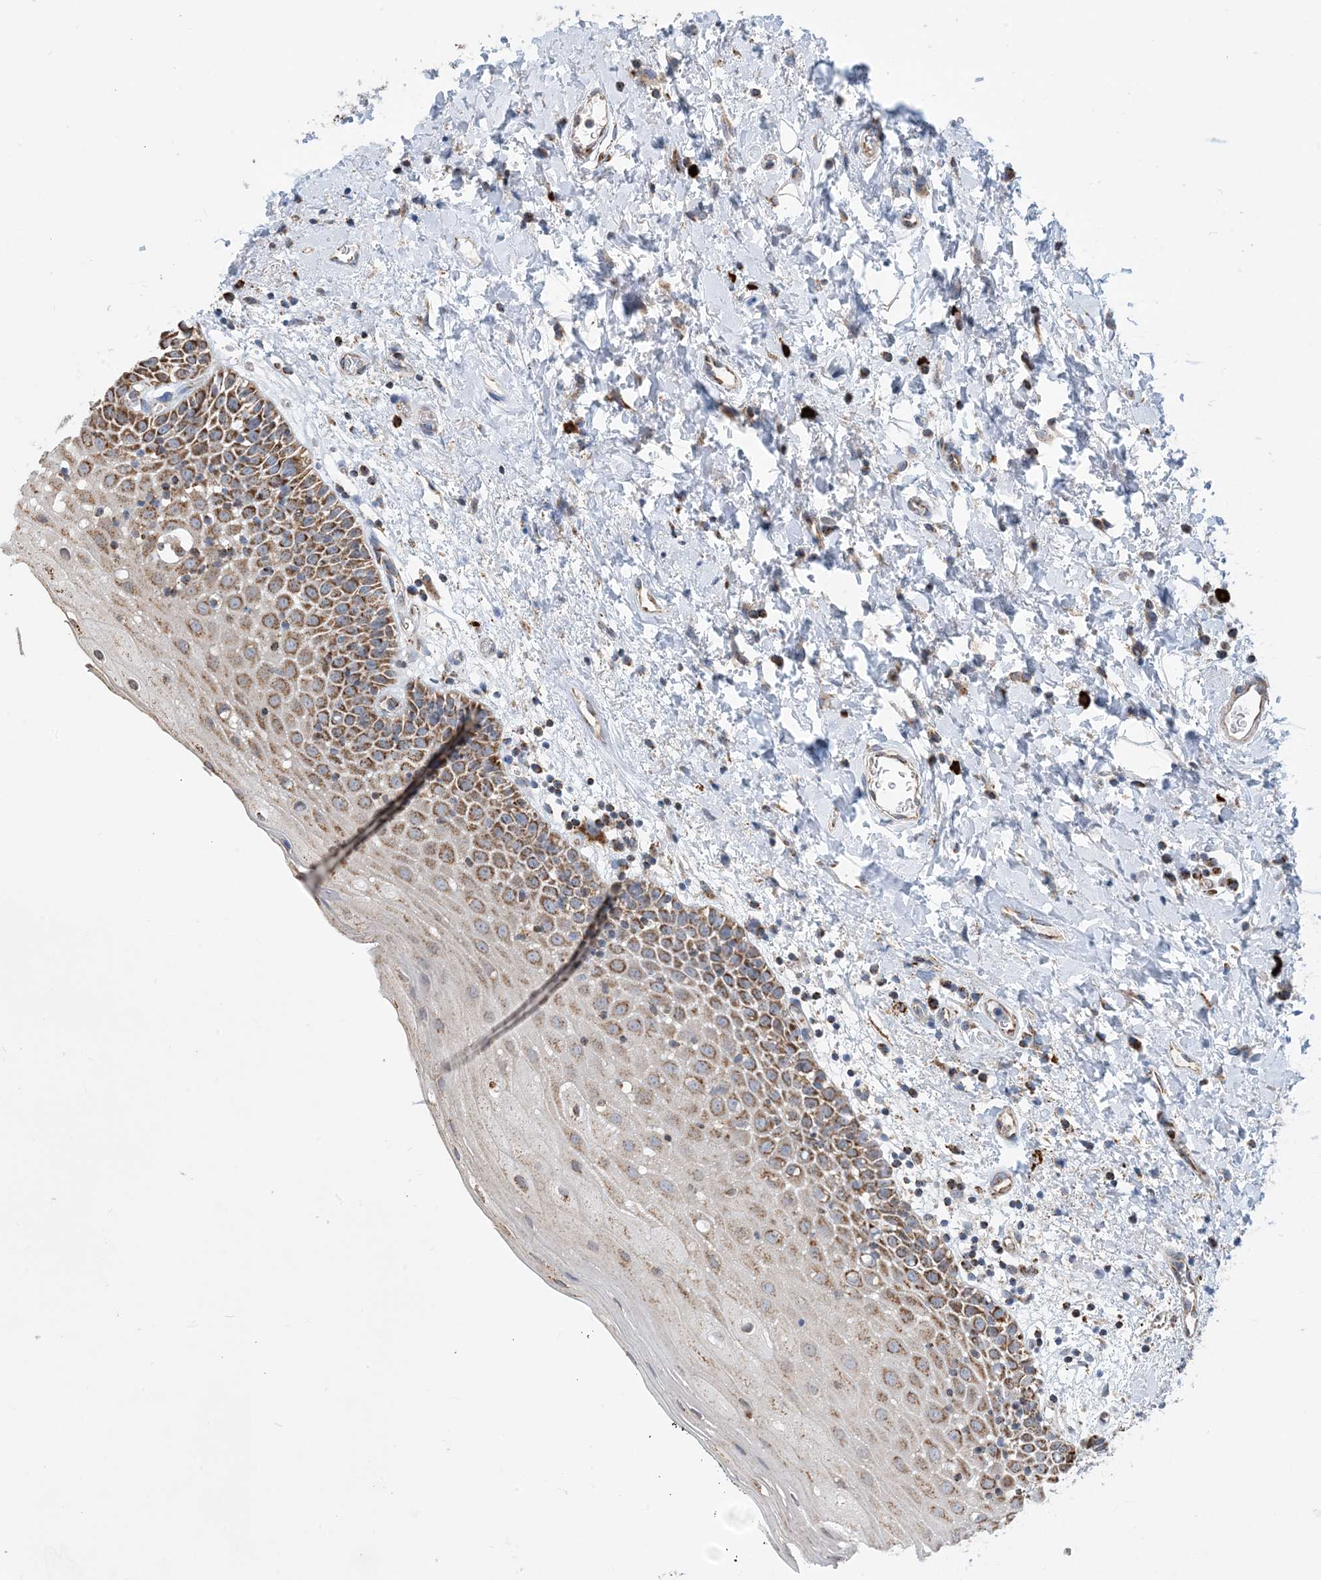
{"staining": {"intensity": "moderate", "quantity": ">75%", "location": "cytoplasmic/membranous"}, "tissue": "oral mucosa", "cell_type": "Squamous epithelial cells", "image_type": "normal", "snomed": [{"axis": "morphology", "description": "Normal tissue, NOS"}, {"axis": "topography", "description": "Oral tissue"}], "caption": "Immunohistochemistry (IHC) (DAB) staining of unremarkable oral mucosa reveals moderate cytoplasmic/membranous protein positivity in about >75% of squamous epithelial cells. The staining was performed using DAB, with brown indicating positive protein expression. Nuclei are stained blue with hematoxylin.", "gene": "PCDHGA1", "patient": {"sex": "male", "age": 74}}